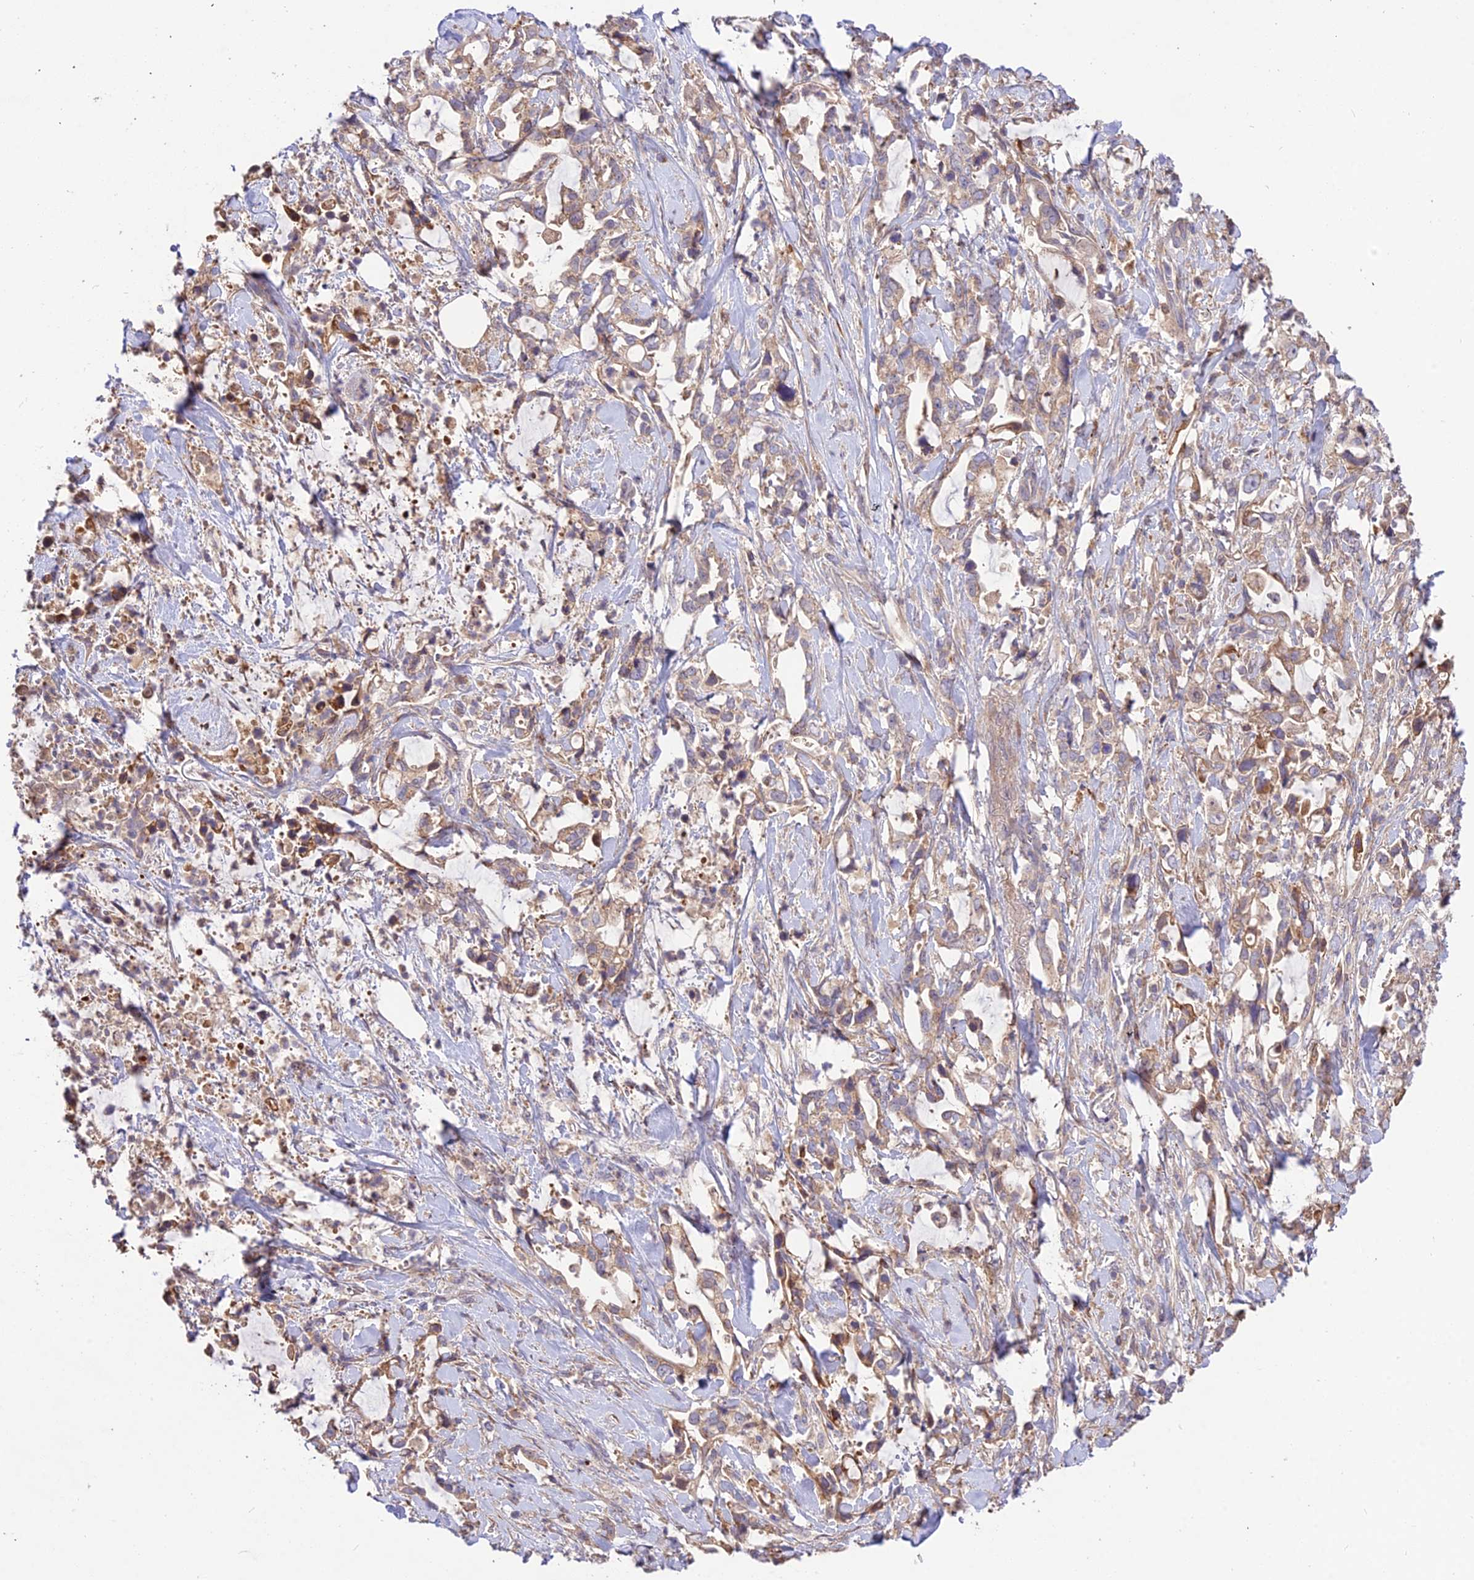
{"staining": {"intensity": "moderate", "quantity": ">75%", "location": "cytoplasmic/membranous"}, "tissue": "pancreatic cancer", "cell_type": "Tumor cells", "image_type": "cancer", "snomed": [{"axis": "morphology", "description": "Adenocarcinoma, NOS"}, {"axis": "topography", "description": "Pancreas"}], "caption": "DAB (3,3'-diaminobenzidine) immunohistochemical staining of human pancreatic cancer (adenocarcinoma) exhibits moderate cytoplasmic/membranous protein positivity in about >75% of tumor cells.", "gene": "ROCK1", "patient": {"sex": "female", "age": 61}}